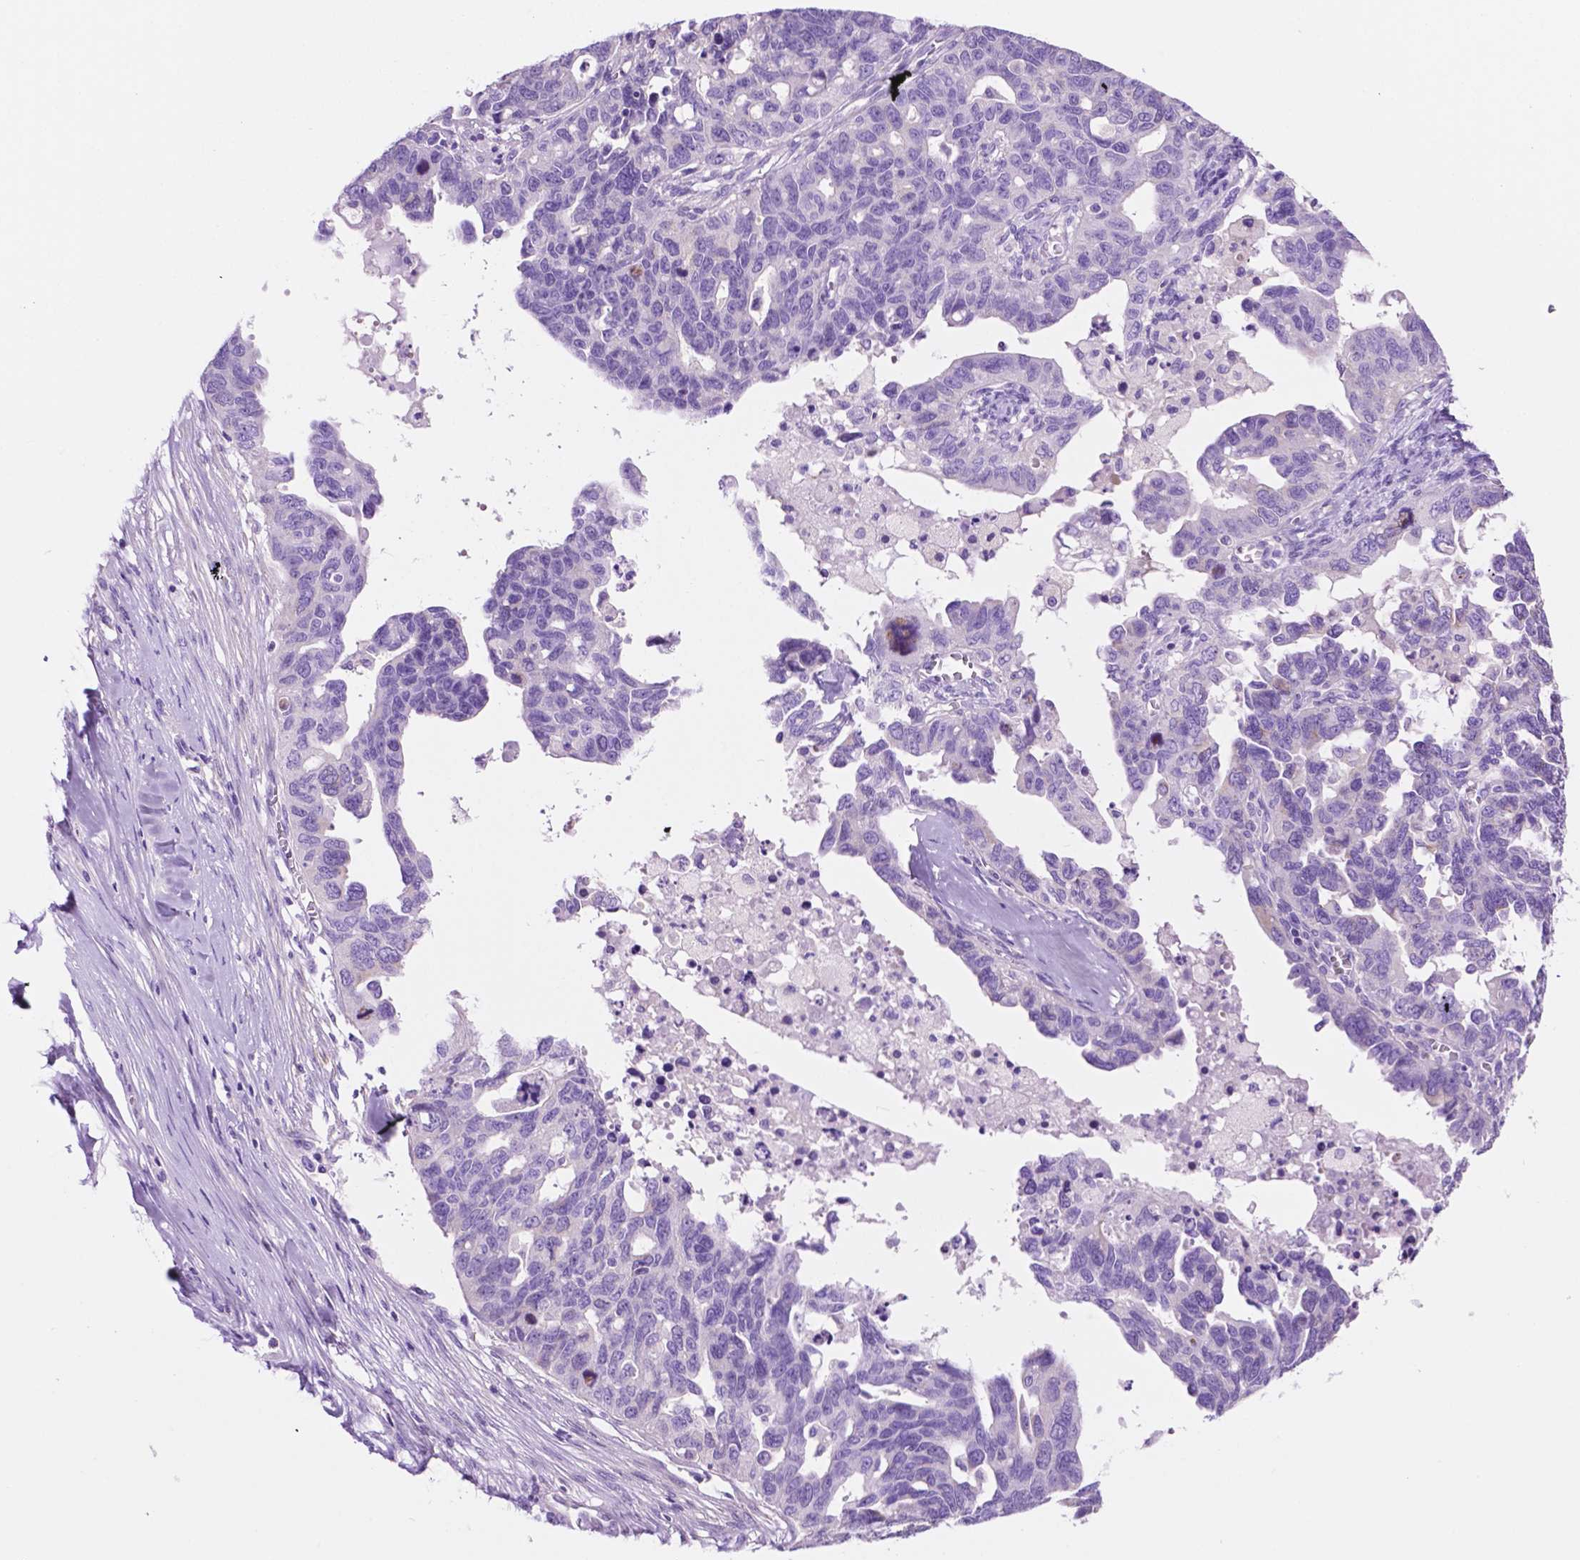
{"staining": {"intensity": "negative", "quantity": "none", "location": "none"}, "tissue": "ovarian cancer", "cell_type": "Tumor cells", "image_type": "cancer", "snomed": [{"axis": "morphology", "description": "Cystadenocarcinoma, serous, NOS"}, {"axis": "topography", "description": "Ovary"}], "caption": "The image demonstrates no staining of tumor cells in ovarian cancer (serous cystadenocarcinoma). (DAB immunohistochemistry with hematoxylin counter stain).", "gene": "IGFN1", "patient": {"sex": "female", "age": 69}}